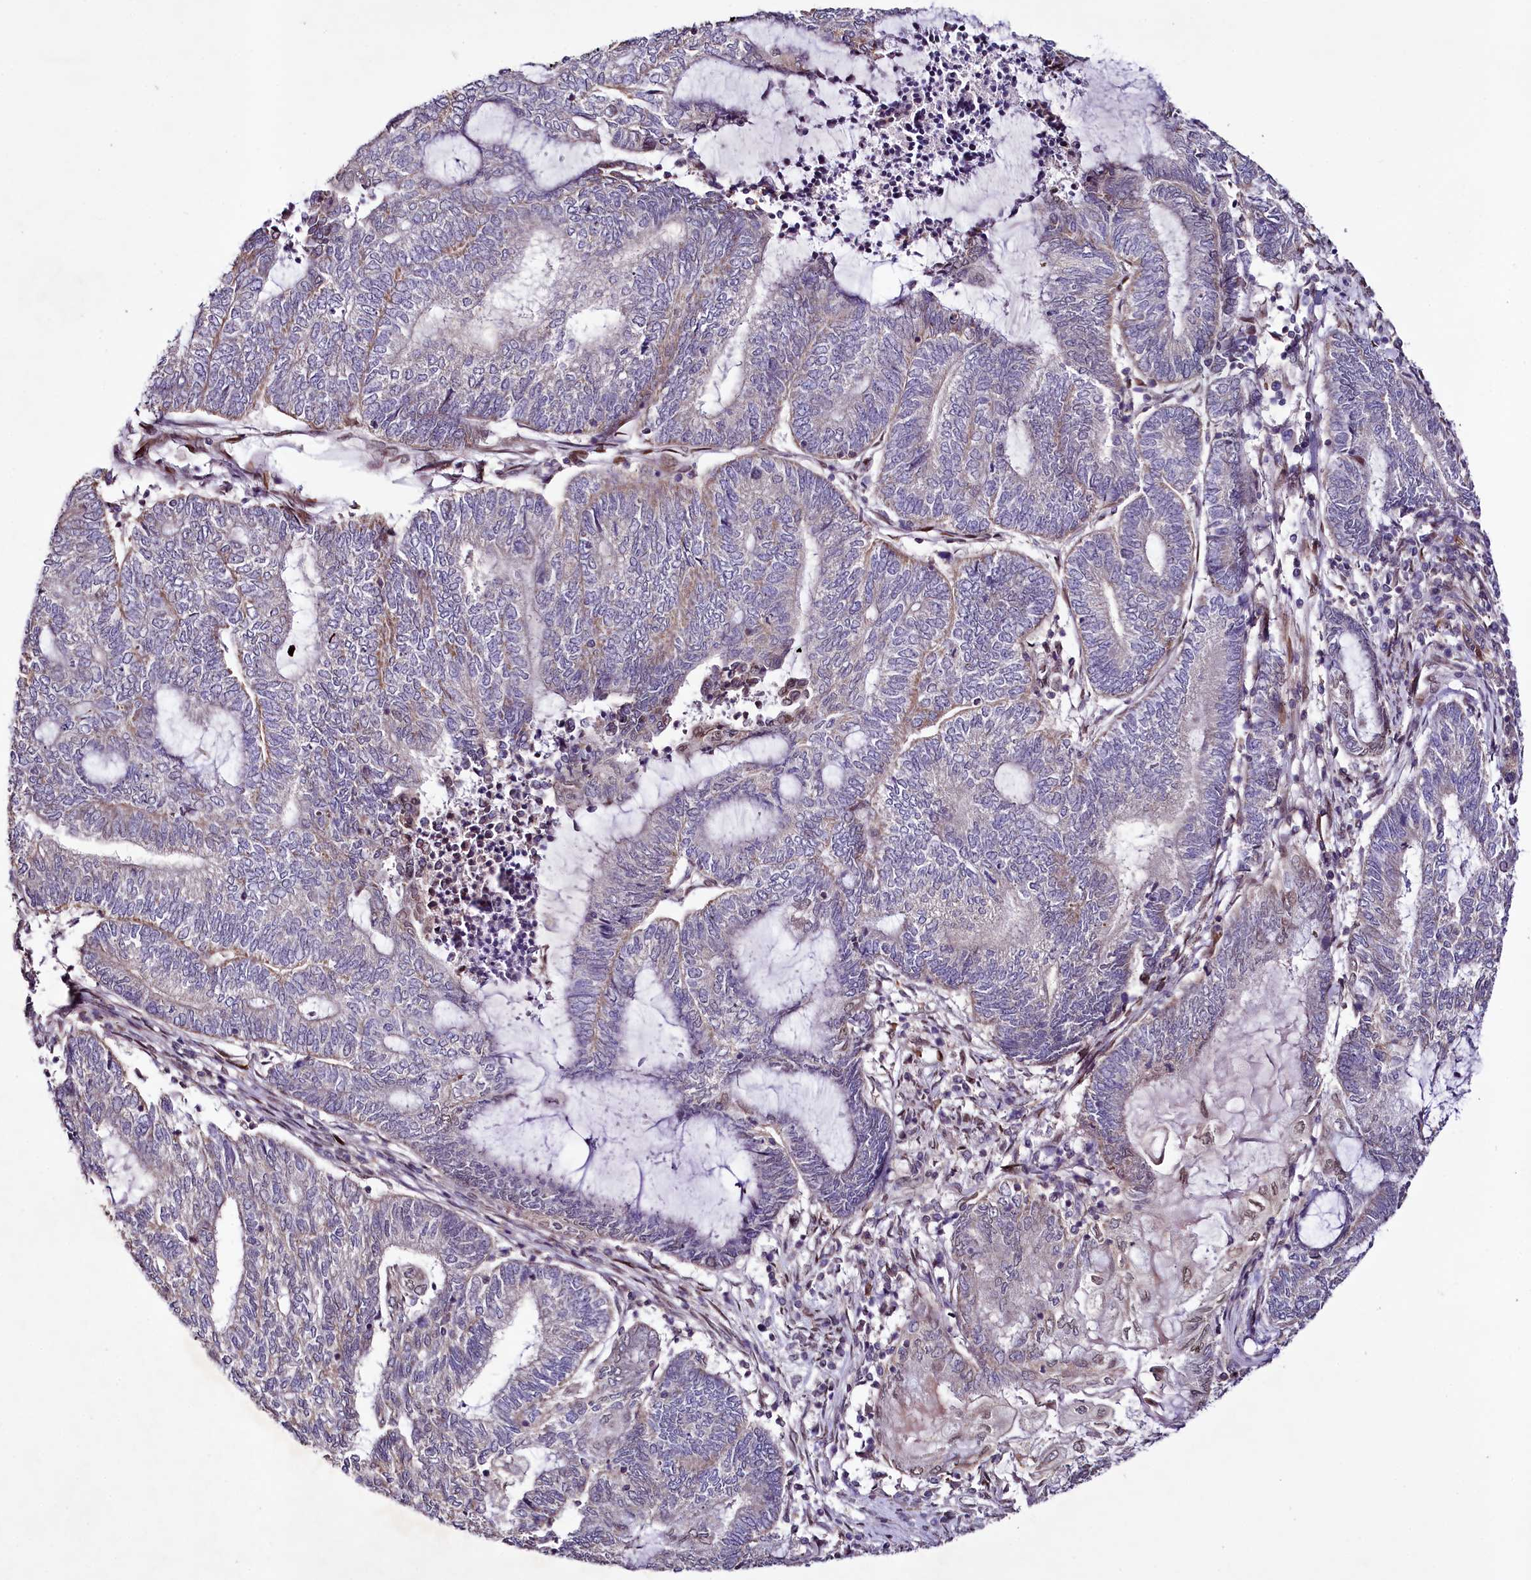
{"staining": {"intensity": "negative", "quantity": "none", "location": "none"}, "tissue": "endometrial cancer", "cell_type": "Tumor cells", "image_type": "cancer", "snomed": [{"axis": "morphology", "description": "Adenocarcinoma, NOS"}, {"axis": "topography", "description": "Uterus"}, {"axis": "topography", "description": "Endometrium"}], "caption": "Human endometrial cancer stained for a protein using immunohistochemistry demonstrates no positivity in tumor cells.", "gene": "ZNF226", "patient": {"sex": "female", "age": 70}}